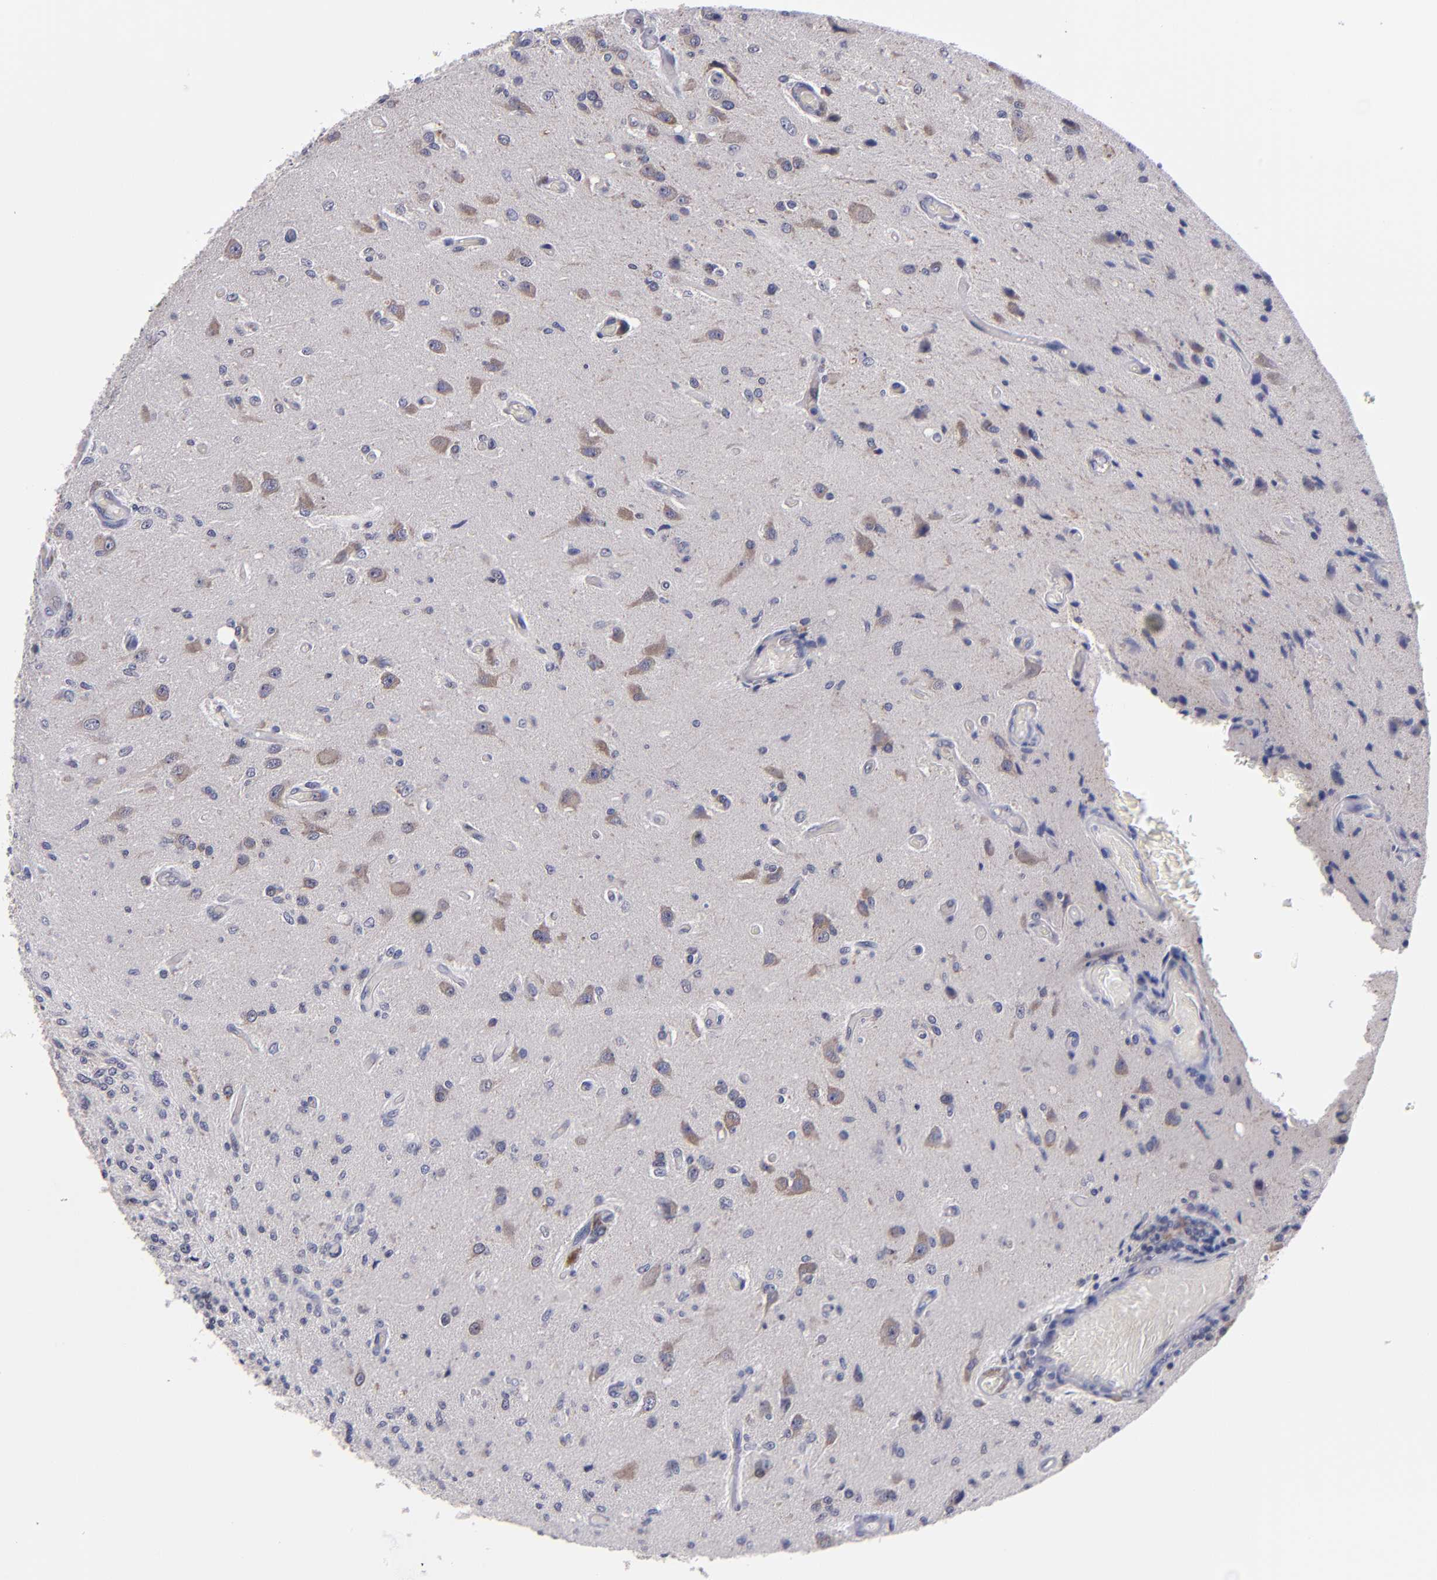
{"staining": {"intensity": "weak", "quantity": "25%-75%", "location": "cytoplasmic/membranous"}, "tissue": "glioma", "cell_type": "Tumor cells", "image_type": "cancer", "snomed": [{"axis": "morphology", "description": "Normal tissue, NOS"}, {"axis": "morphology", "description": "Glioma, malignant, High grade"}, {"axis": "topography", "description": "Cerebral cortex"}], "caption": "A high-resolution image shows immunohistochemistry (IHC) staining of malignant glioma (high-grade), which exhibits weak cytoplasmic/membranous positivity in approximately 25%-75% of tumor cells. Nuclei are stained in blue.", "gene": "EIF3L", "patient": {"sex": "male", "age": 77}}